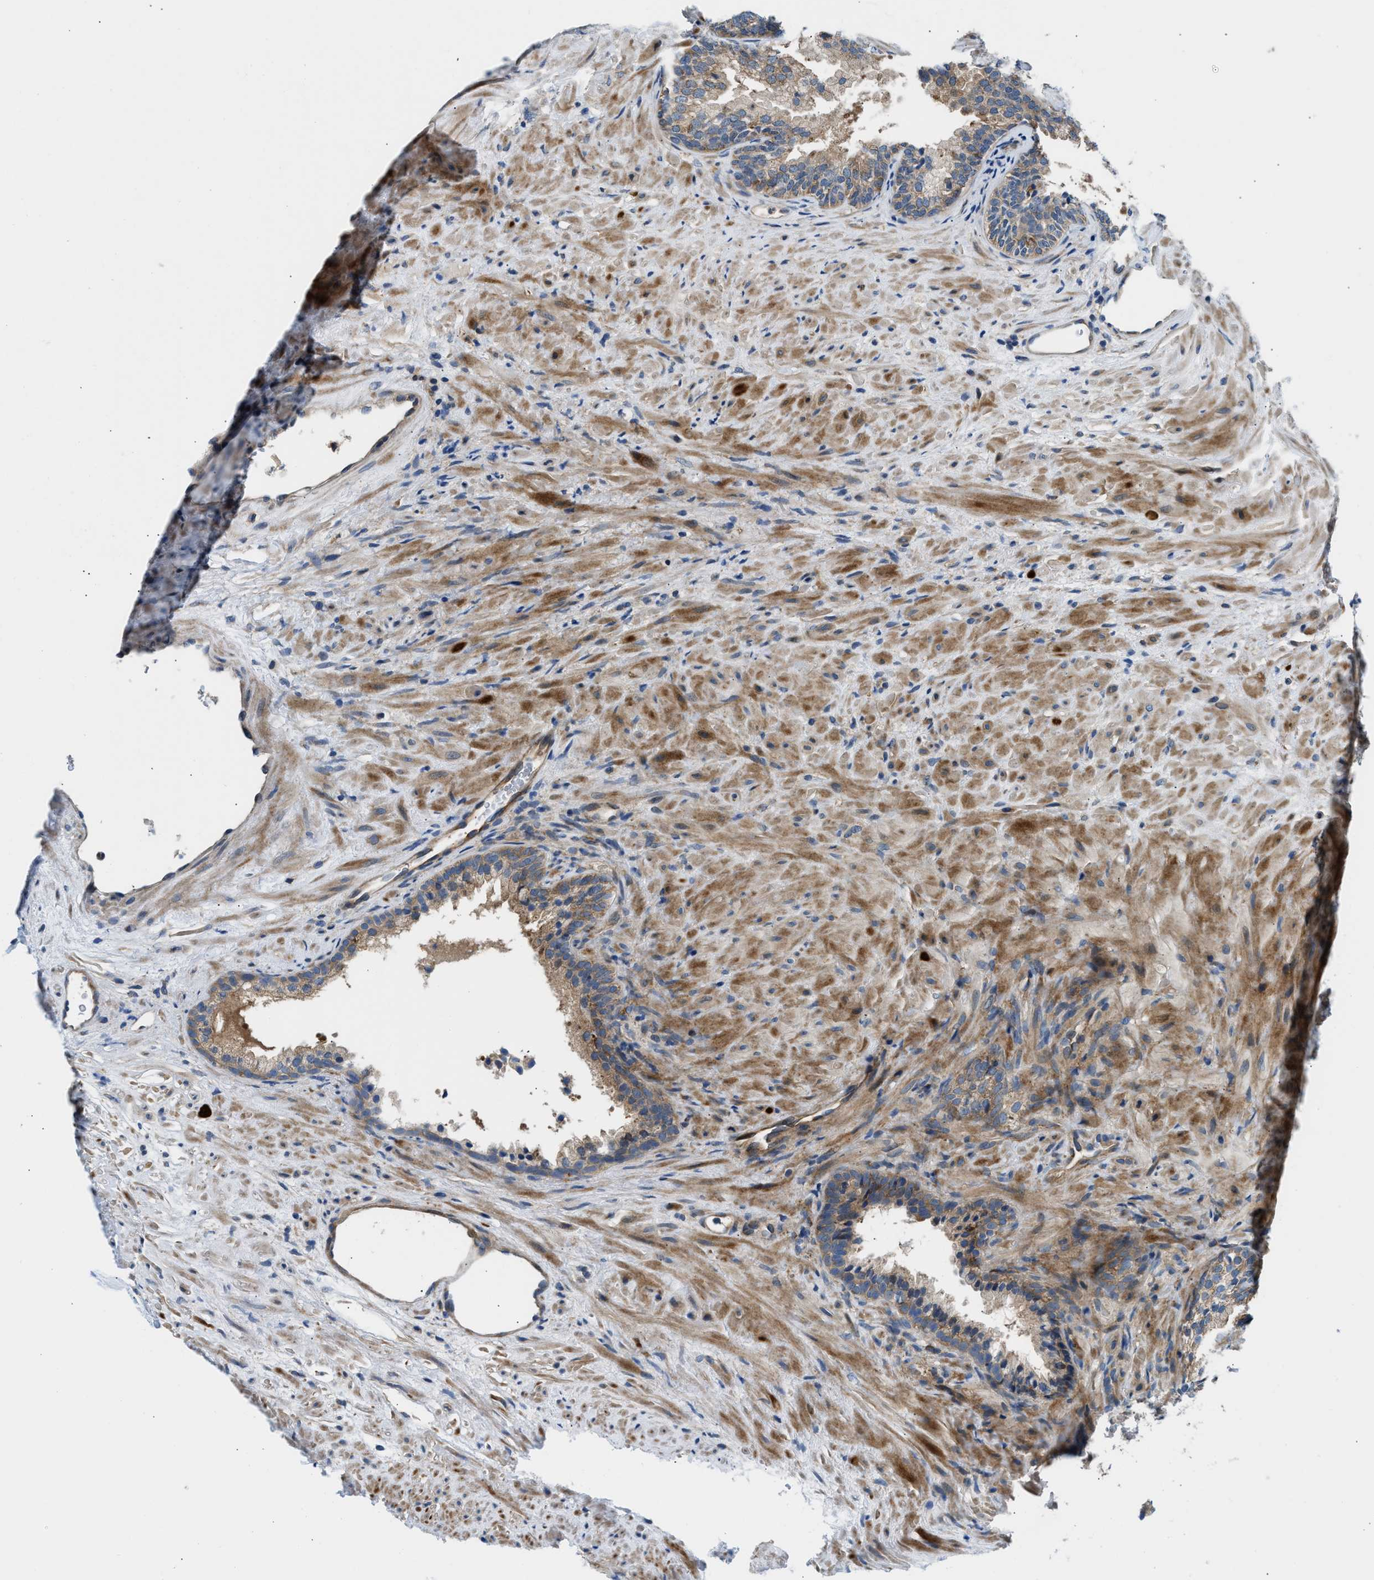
{"staining": {"intensity": "moderate", "quantity": ">75%", "location": "cytoplasmic/membranous"}, "tissue": "prostate", "cell_type": "Glandular cells", "image_type": "normal", "snomed": [{"axis": "morphology", "description": "Normal tissue, NOS"}, {"axis": "topography", "description": "Prostate"}], "caption": "IHC micrograph of normal prostate stained for a protein (brown), which exhibits medium levels of moderate cytoplasmic/membranous expression in about >75% of glandular cells.", "gene": "LPIN2", "patient": {"sex": "male", "age": 76}}